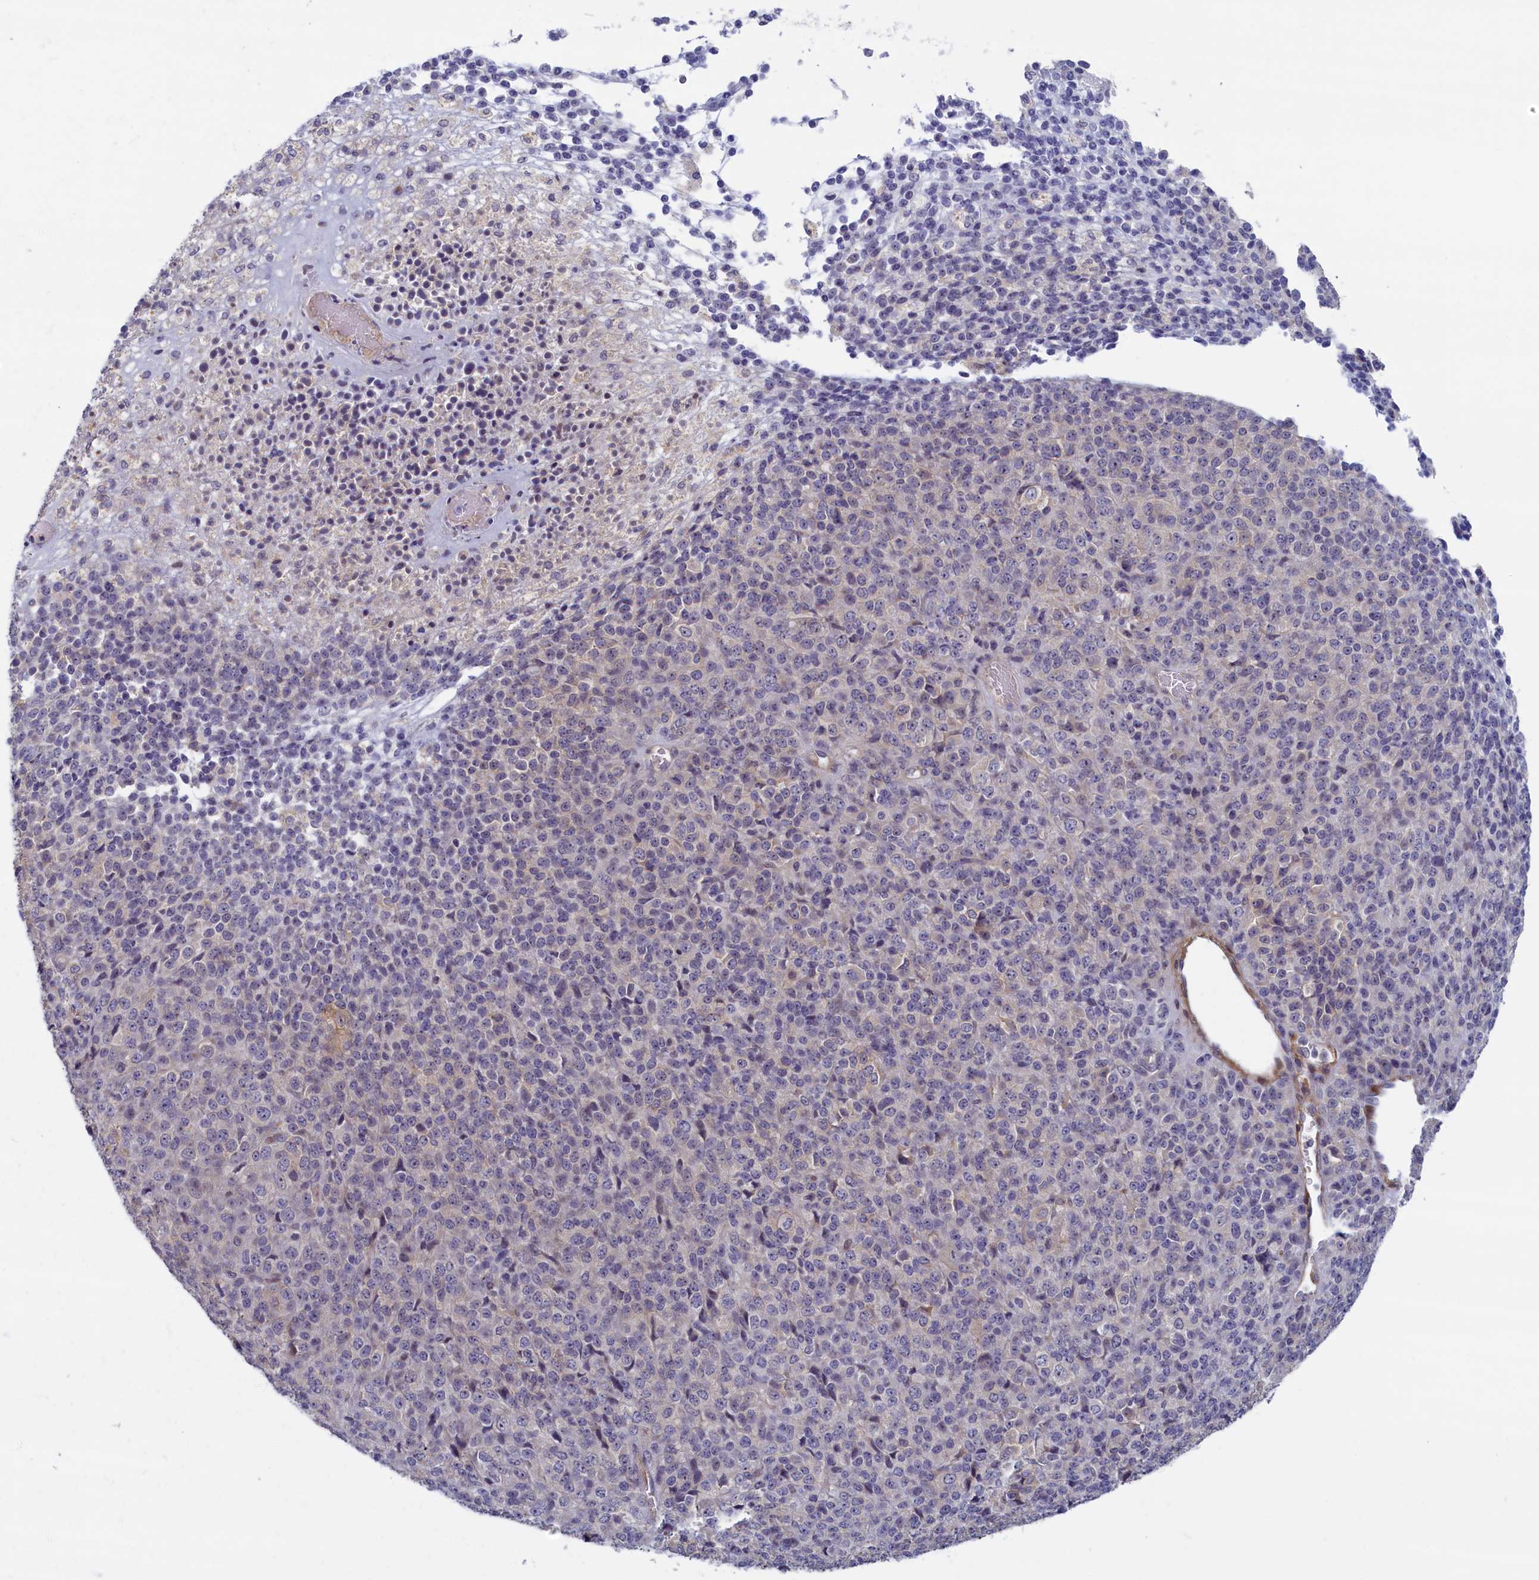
{"staining": {"intensity": "negative", "quantity": "none", "location": "none"}, "tissue": "melanoma", "cell_type": "Tumor cells", "image_type": "cancer", "snomed": [{"axis": "morphology", "description": "Malignant melanoma, Metastatic site"}, {"axis": "topography", "description": "Brain"}], "caption": "Photomicrograph shows no protein expression in tumor cells of melanoma tissue.", "gene": "TRPM4", "patient": {"sex": "female", "age": 56}}